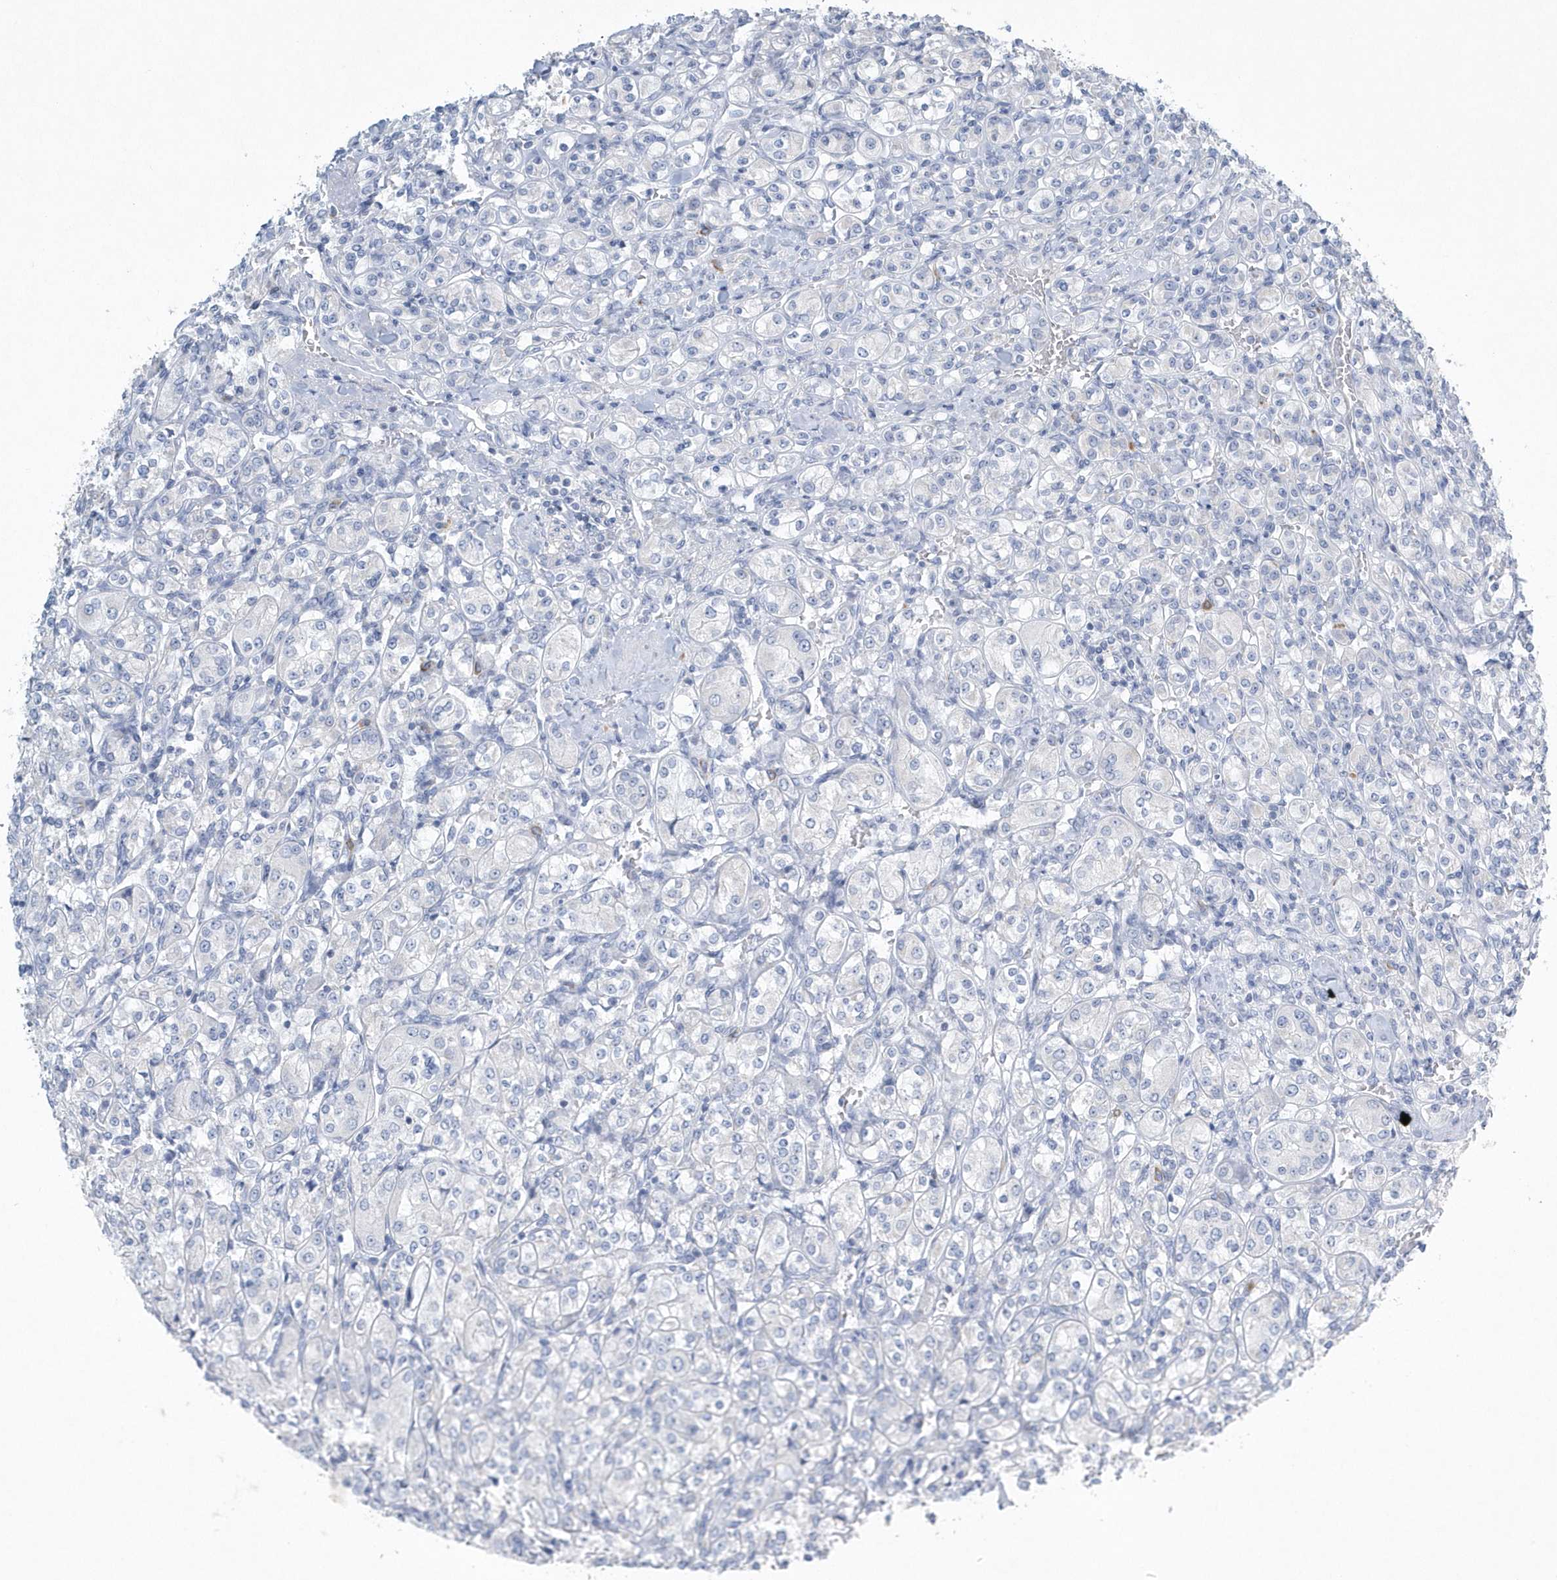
{"staining": {"intensity": "negative", "quantity": "none", "location": "none"}, "tissue": "renal cancer", "cell_type": "Tumor cells", "image_type": "cancer", "snomed": [{"axis": "morphology", "description": "Adenocarcinoma, NOS"}, {"axis": "topography", "description": "Kidney"}], "caption": "Protein analysis of renal adenocarcinoma reveals no significant positivity in tumor cells. (DAB (3,3'-diaminobenzidine) immunohistochemistry, high magnification).", "gene": "SPATA18", "patient": {"sex": "male", "age": 77}}